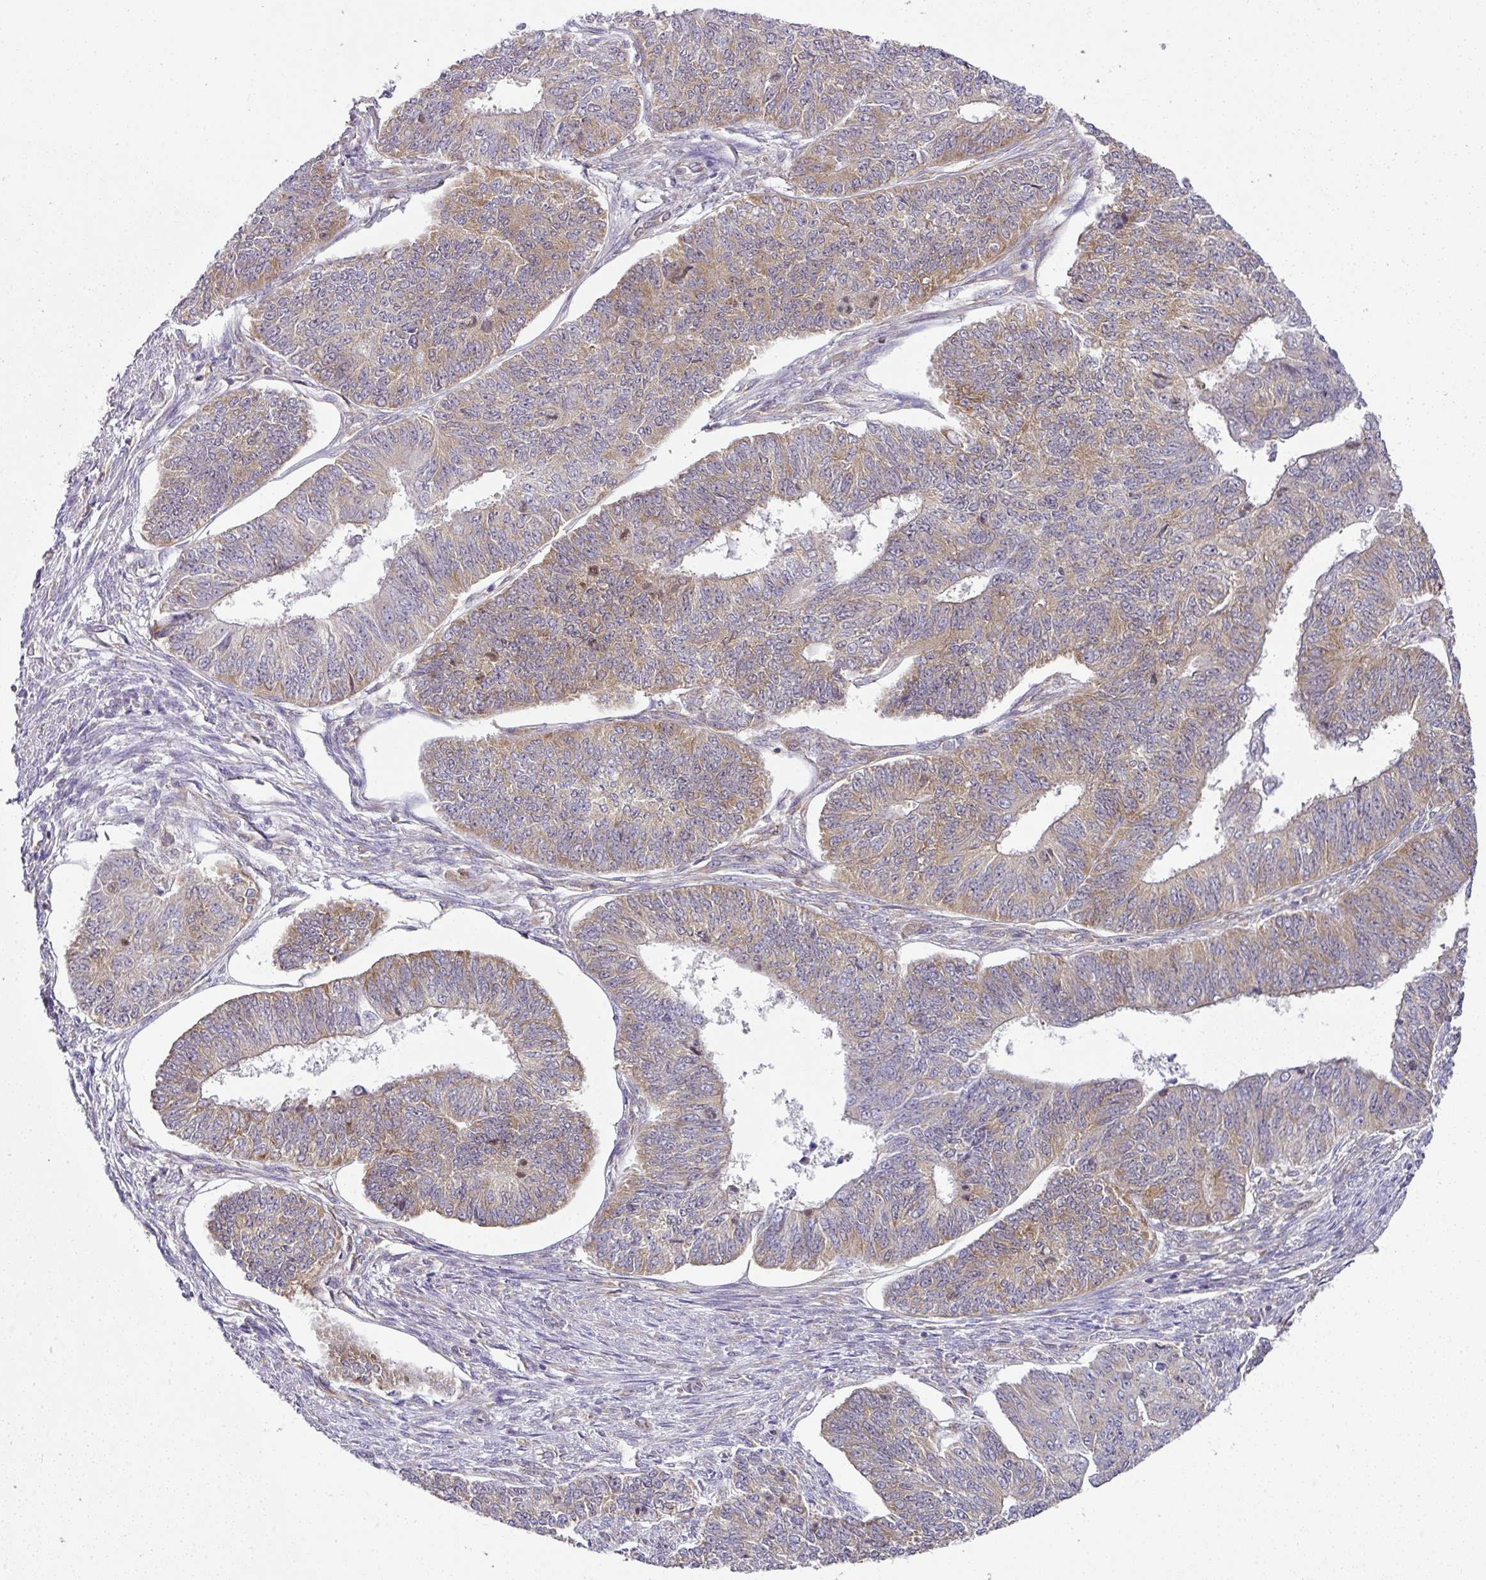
{"staining": {"intensity": "moderate", "quantity": "25%-75%", "location": "cytoplasmic/membranous"}, "tissue": "endometrial cancer", "cell_type": "Tumor cells", "image_type": "cancer", "snomed": [{"axis": "morphology", "description": "Adenocarcinoma, NOS"}, {"axis": "topography", "description": "Endometrium"}], "caption": "Endometrial cancer (adenocarcinoma) tissue shows moderate cytoplasmic/membranous positivity in about 25%-75% of tumor cells, visualized by immunohistochemistry.", "gene": "FAM32A", "patient": {"sex": "female", "age": 32}}